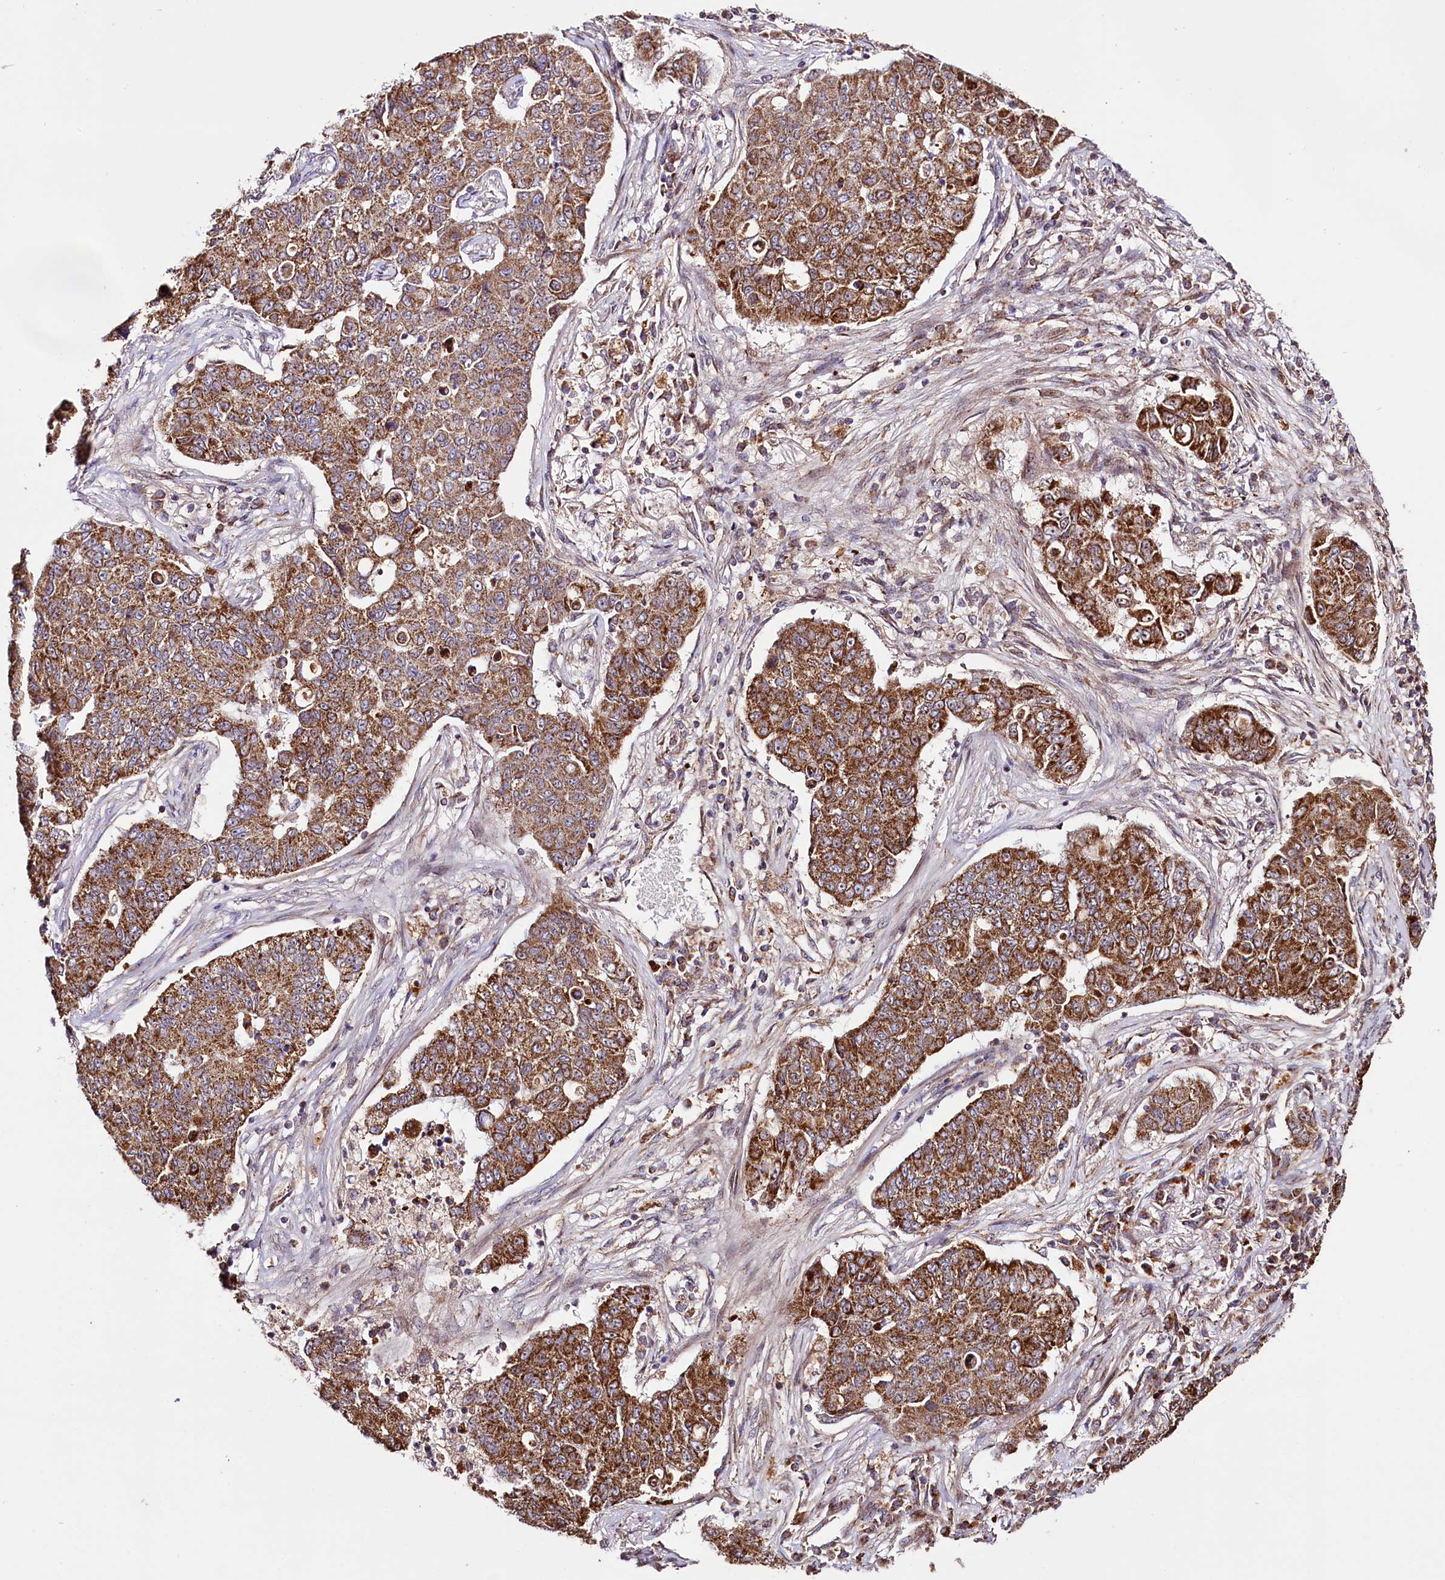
{"staining": {"intensity": "moderate", "quantity": ">75%", "location": "cytoplasmic/membranous"}, "tissue": "lung cancer", "cell_type": "Tumor cells", "image_type": "cancer", "snomed": [{"axis": "morphology", "description": "Squamous cell carcinoma, NOS"}, {"axis": "topography", "description": "Lung"}], "caption": "Lung cancer stained with immunohistochemistry (IHC) exhibits moderate cytoplasmic/membranous staining in about >75% of tumor cells. Nuclei are stained in blue.", "gene": "ST7", "patient": {"sex": "male", "age": 74}}